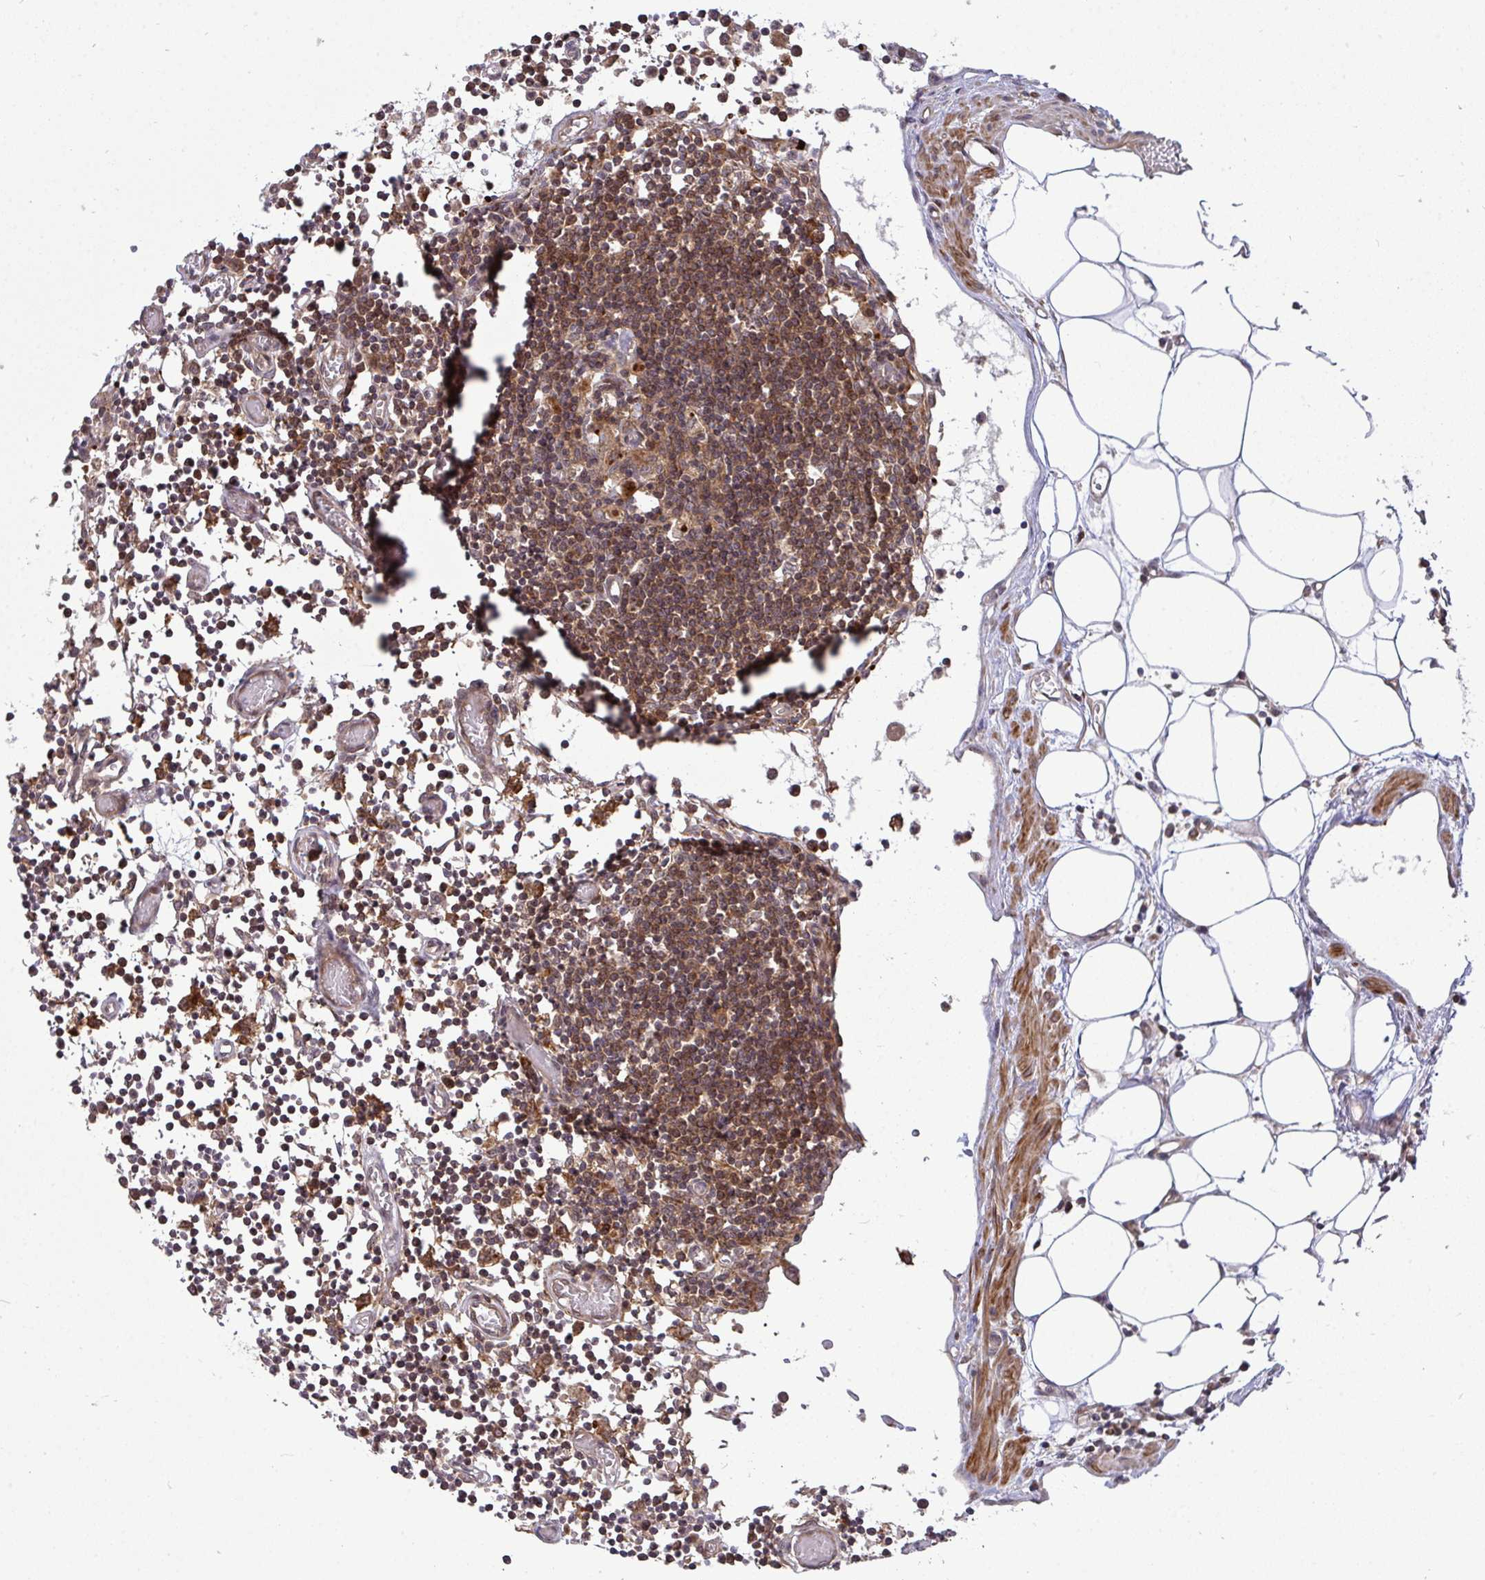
{"staining": {"intensity": "moderate", "quantity": ">75%", "location": "cytoplasmic/membranous"}, "tissue": "lymph node", "cell_type": "Germinal center cells", "image_type": "normal", "snomed": [{"axis": "morphology", "description": "Normal tissue, NOS"}, {"axis": "topography", "description": "Lymph node"}], "caption": "Protein analysis of unremarkable lymph node shows moderate cytoplasmic/membranous expression in about >75% of germinal center cells.", "gene": "TRIM44", "patient": {"sex": "male", "age": 66}}